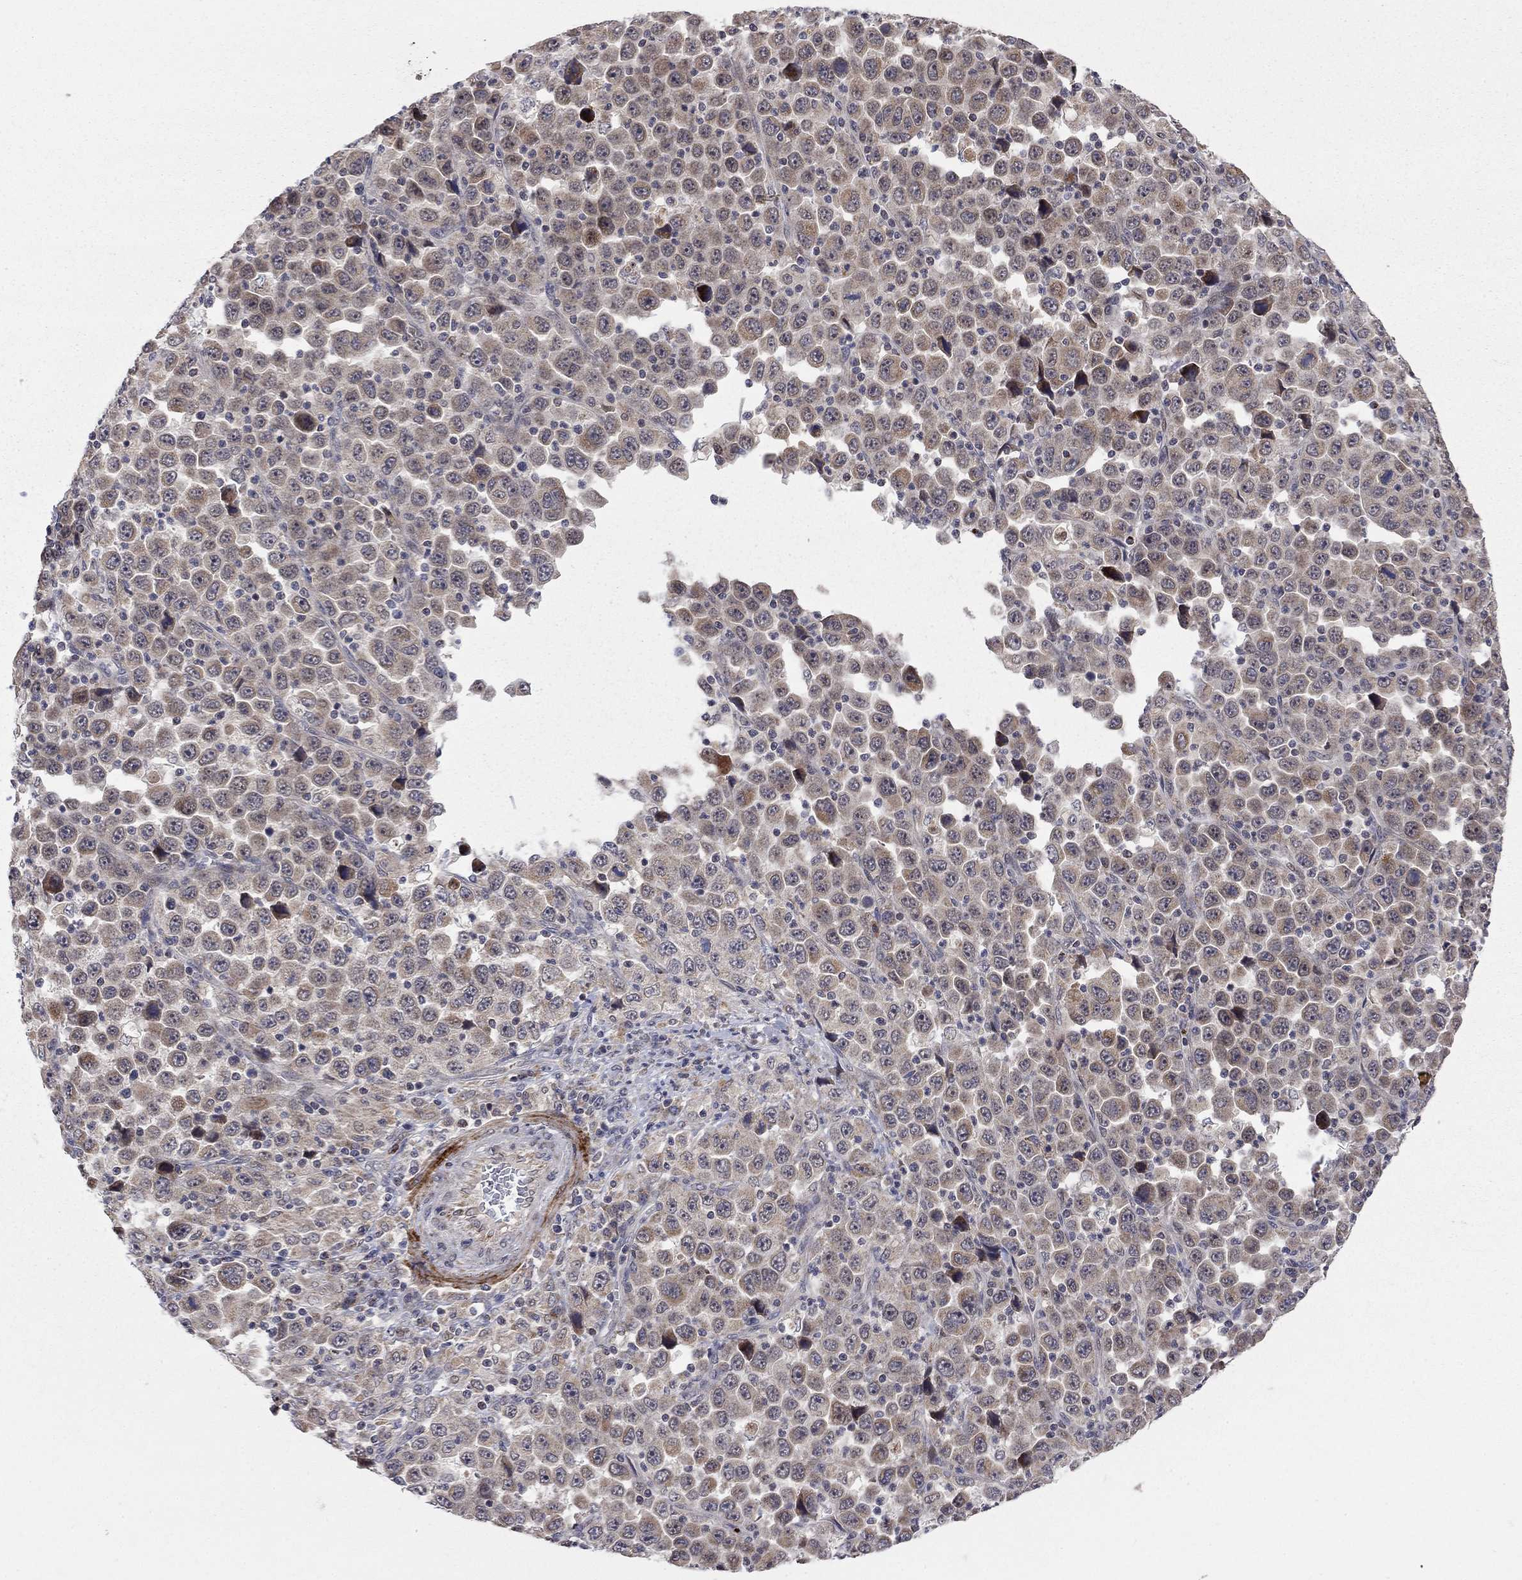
{"staining": {"intensity": "moderate", "quantity": "<25%", "location": "cytoplasmic/membranous"}, "tissue": "stomach cancer", "cell_type": "Tumor cells", "image_type": "cancer", "snomed": [{"axis": "morphology", "description": "Normal tissue, NOS"}, {"axis": "morphology", "description": "Adenocarcinoma, NOS"}, {"axis": "topography", "description": "Stomach, upper"}, {"axis": "topography", "description": "Stomach"}], "caption": "Brown immunohistochemical staining in adenocarcinoma (stomach) demonstrates moderate cytoplasmic/membranous staining in approximately <25% of tumor cells. Nuclei are stained in blue.", "gene": "IDS", "patient": {"sex": "male", "age": 59}}